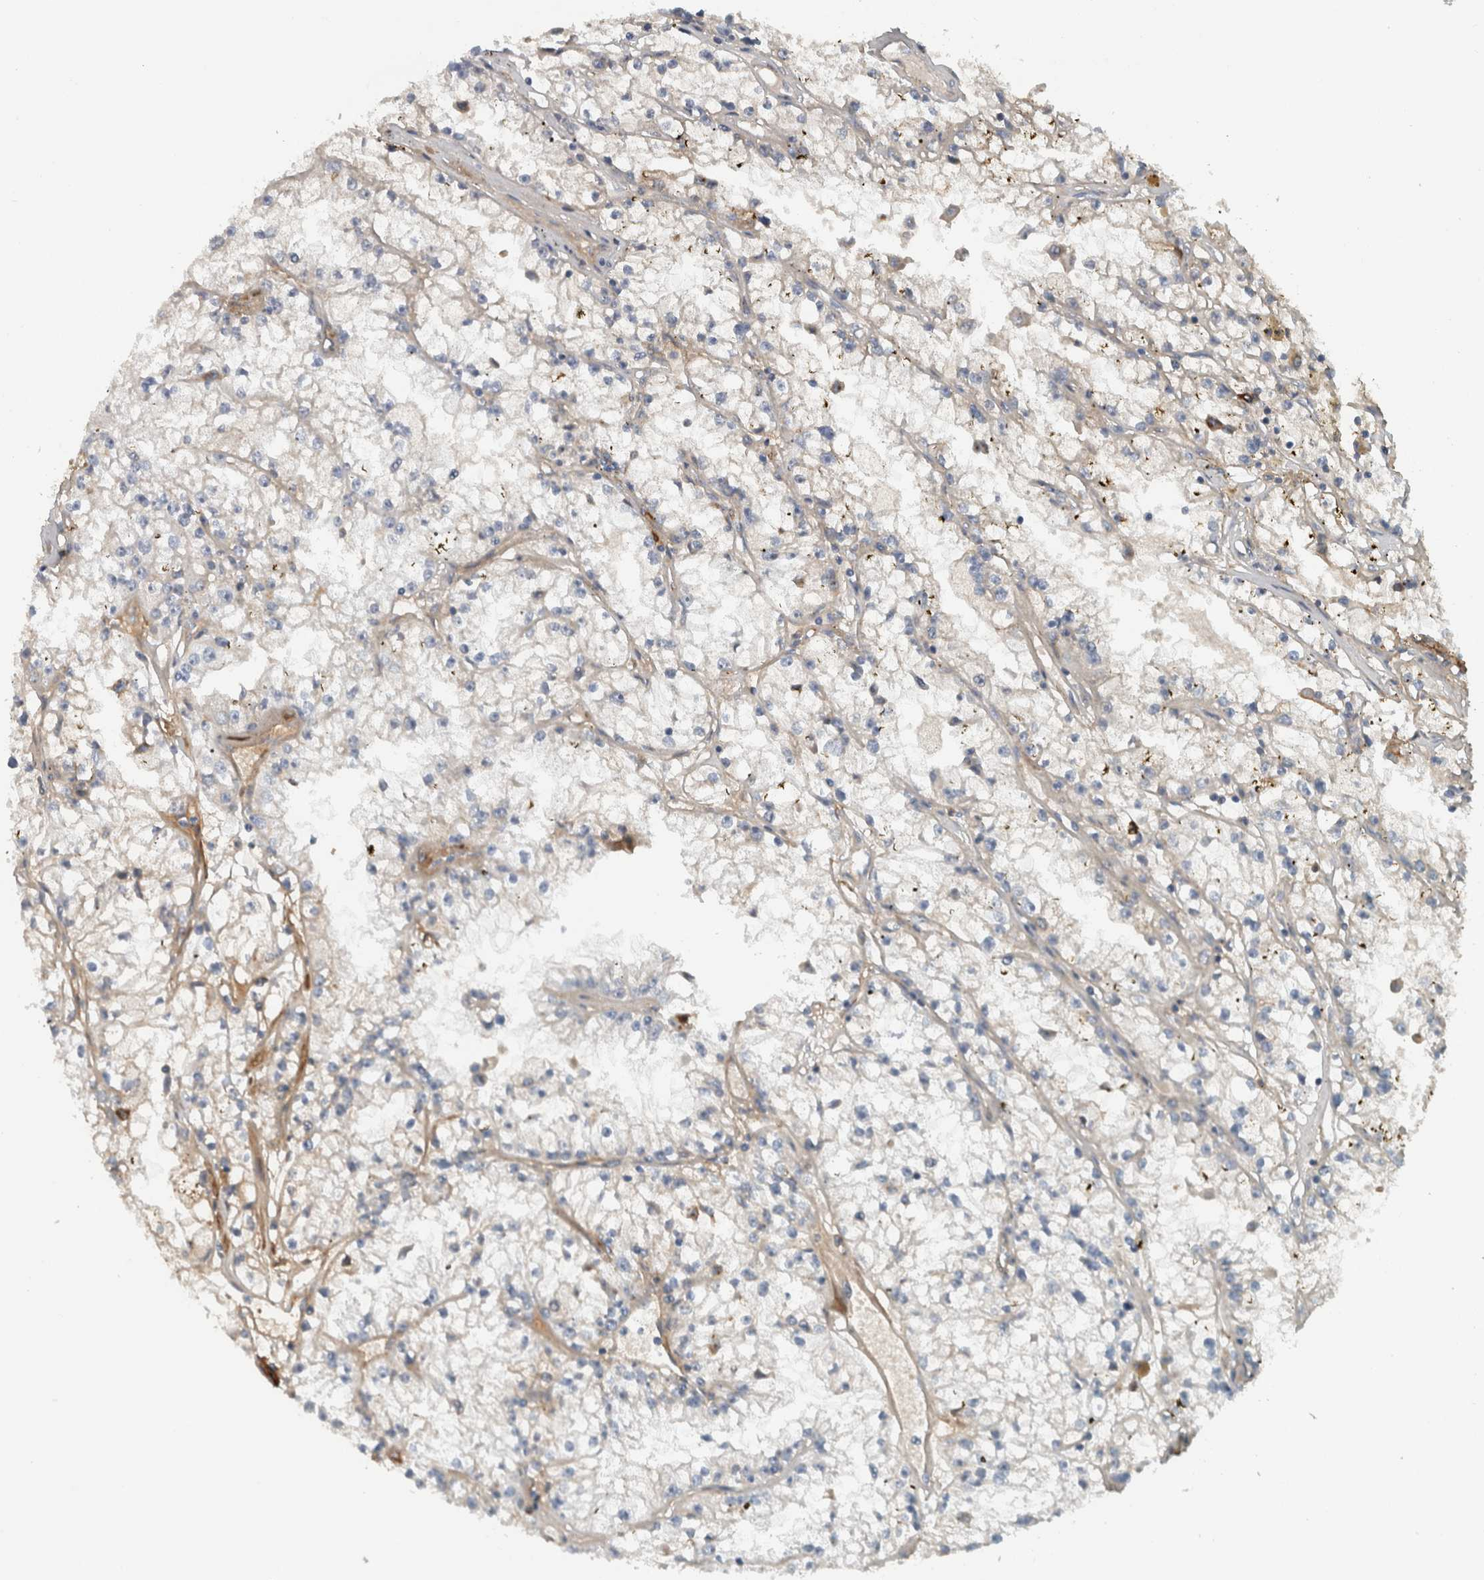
{"staining": {"intensity": "weak", "quantity": "<25%", "location": "cytoplasmic/membranous"}, "tissue": "renal cancer", "cell_type": "Tumor cells", "image_type": "cancer", "snomed": [{"axis": "morphology", "description": "Adenocarcinoma, NOS"}, {"axis": "topography", "description": "Kidney"}], "caption": "Micrograph shows no significant protein staining in tumor cells of renal adenocarcinoma.", "gene": "FN1", "patient": {"sex": "male", "age": 56}}